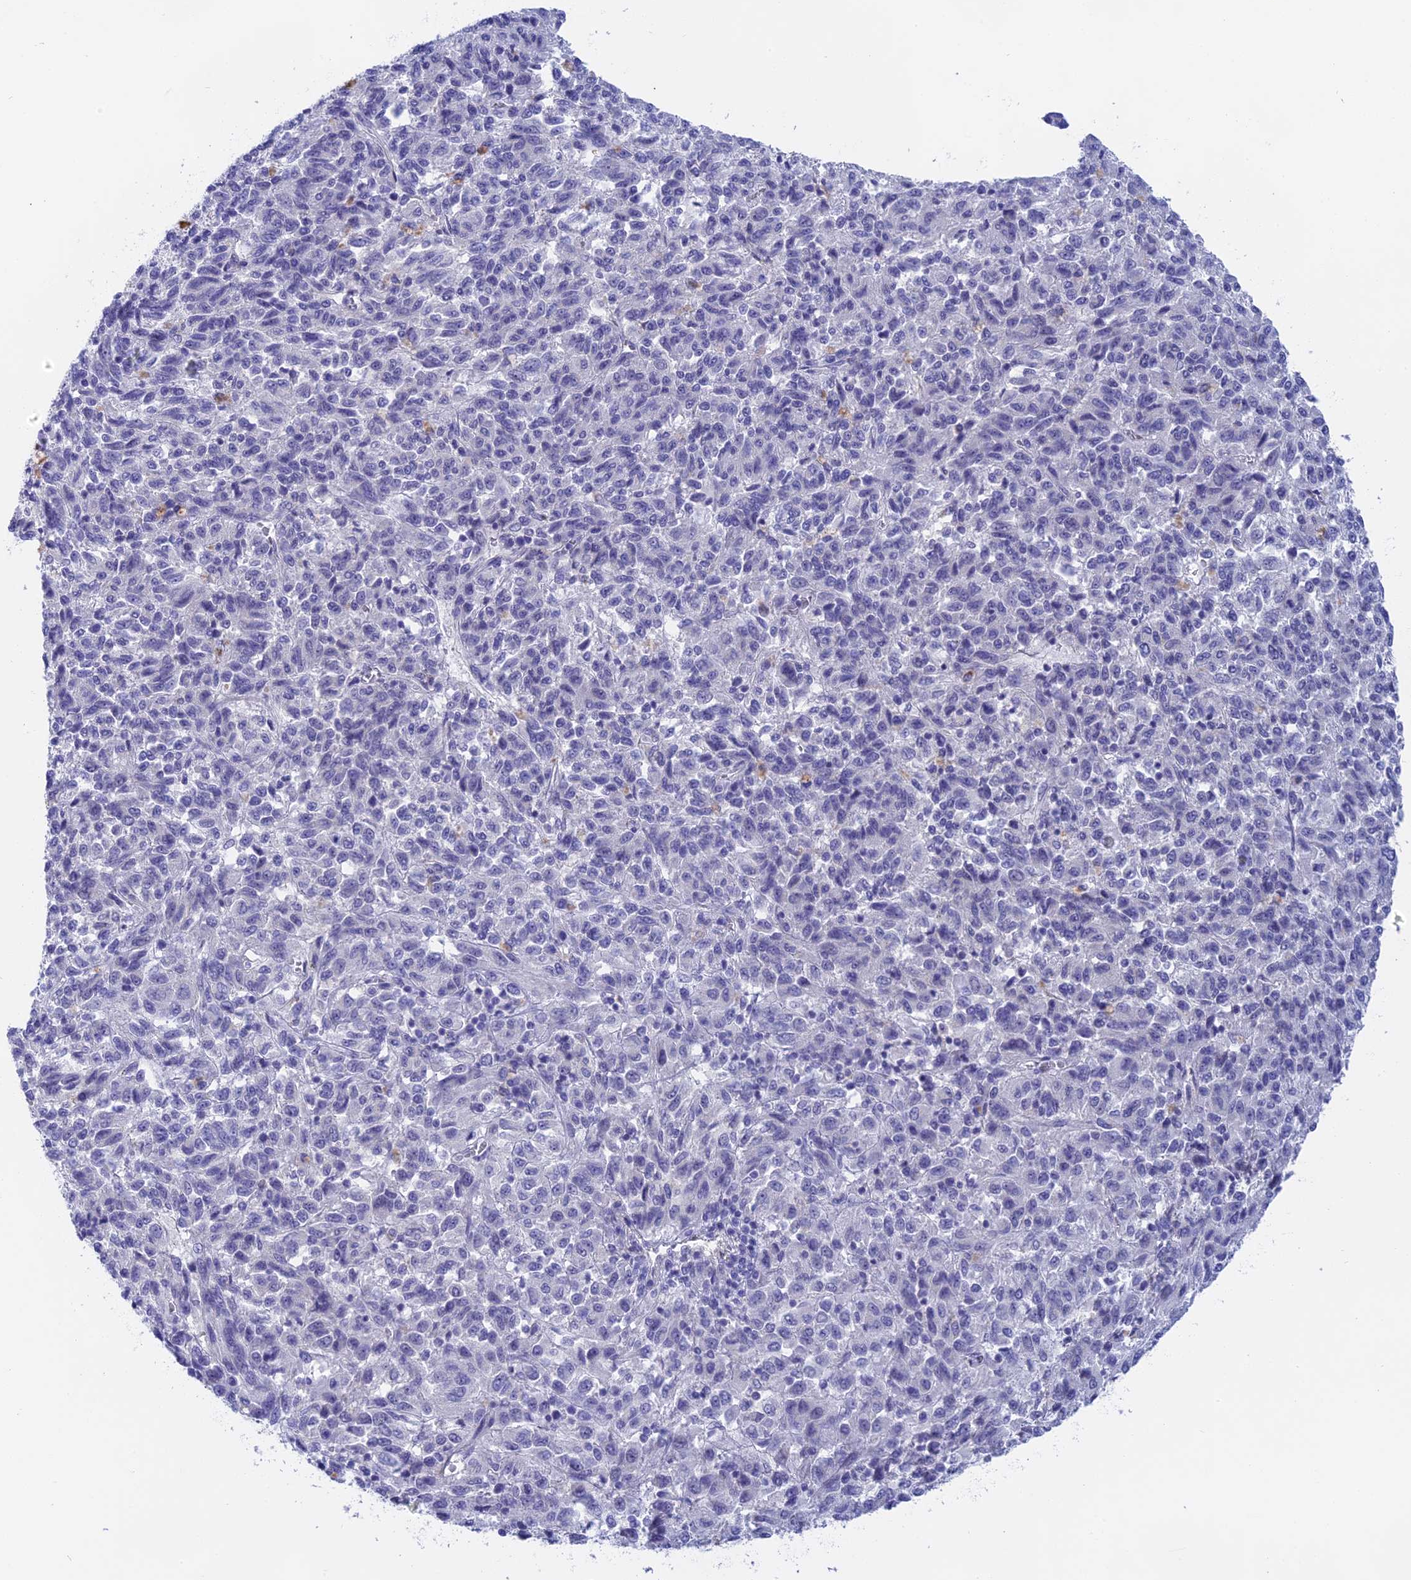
{"staining": {"intensity": "negative", "quantity": "none", "location": "none"}, "tissue": "melanoma", "cell_type": "Tumor cells", "image_type": "cancer", "snomed": [{"axis": "morphology", "description": "Malignant melanoma, Metastatic site"}, {"axis": "topography", "description": "Lung"}], "caption": "Immunohistochemistry of melanoma exhibits no staining in tumor cells. The staining was performed using DAB (3,3'-diaminobenzidine) to visualize the protein expression in brown, while the nuclei were stained in blue with hematoxylin (Magnification: 20x).", "gene": "GLB1L", "patient": {"sex": "male", "age": 64}}